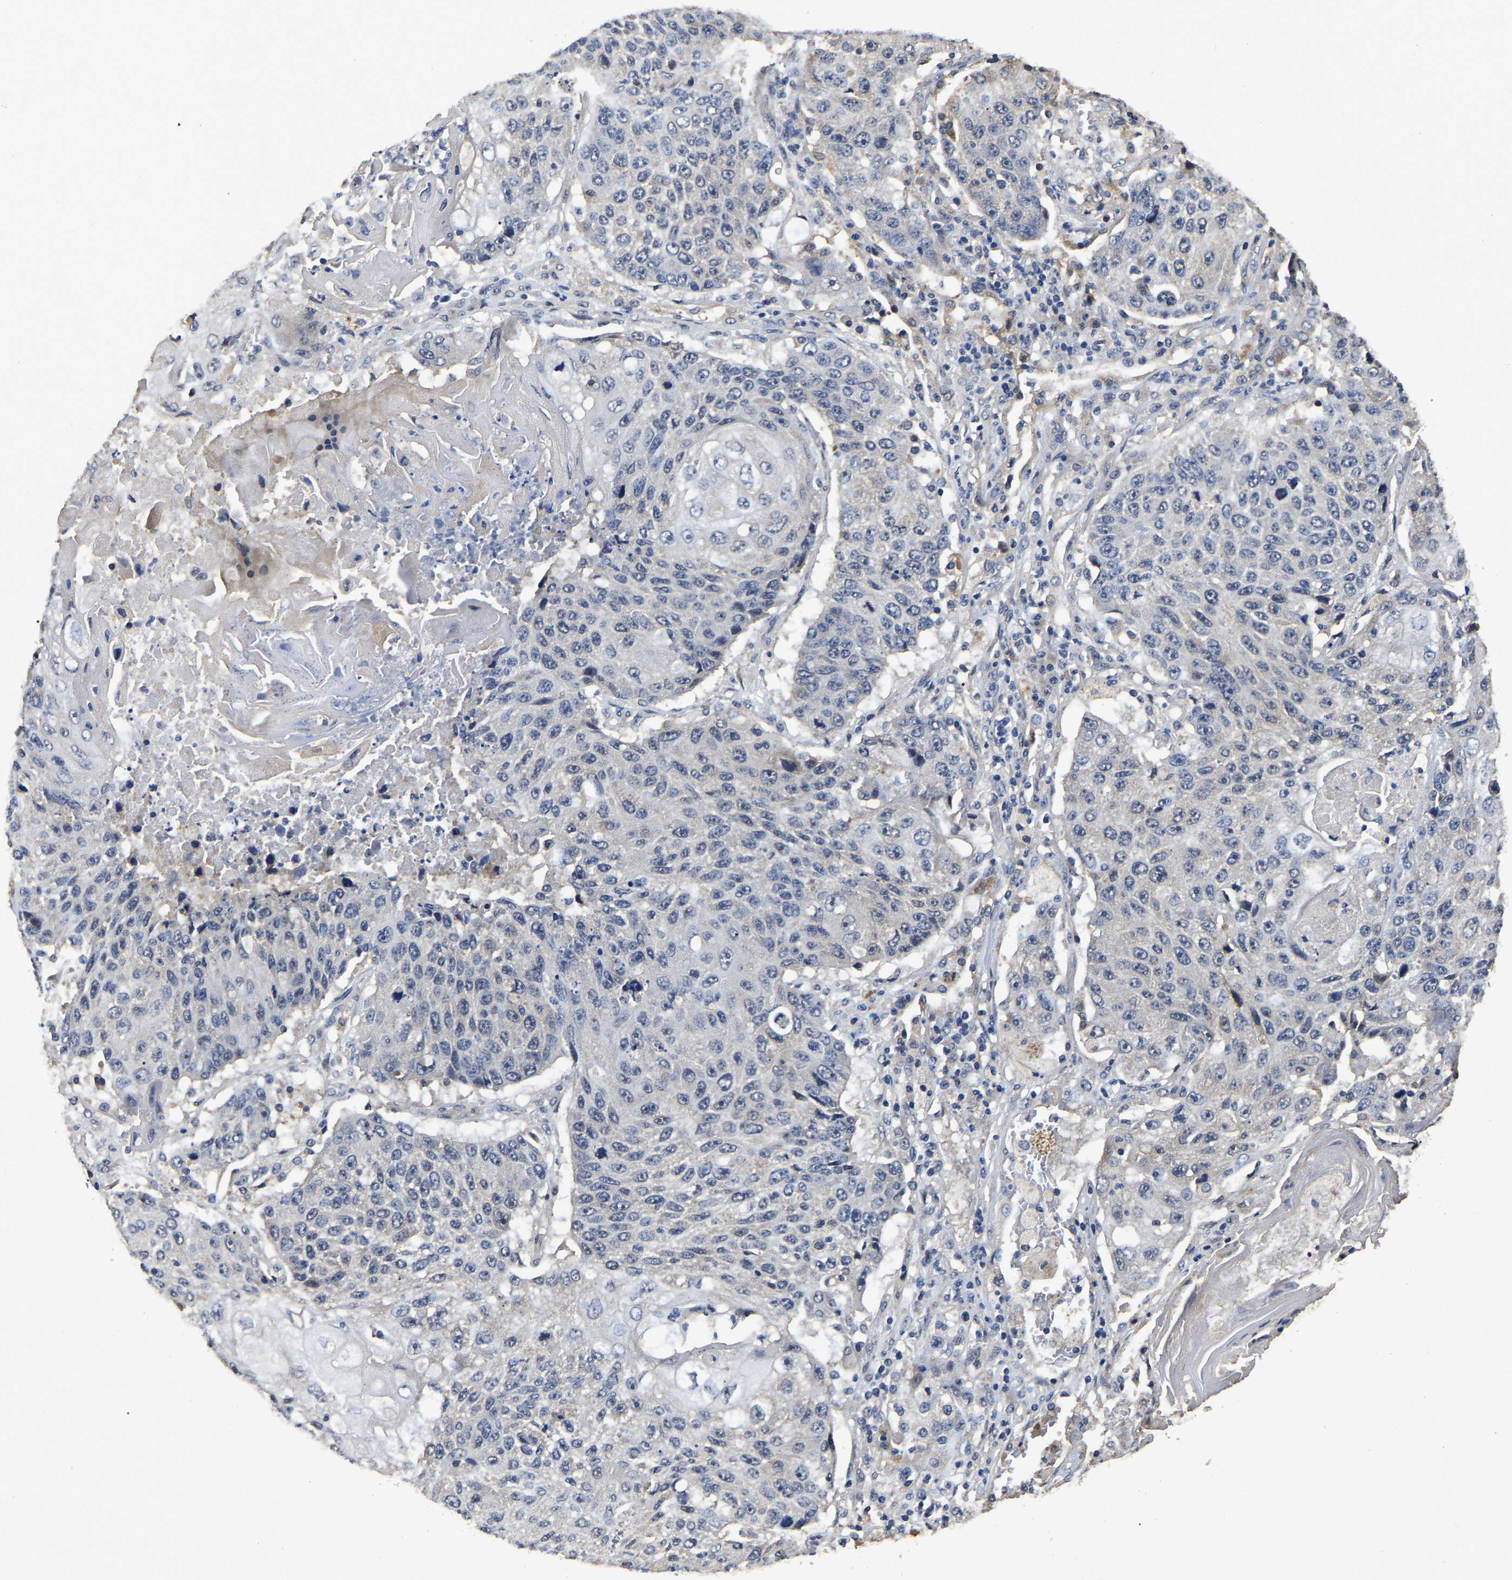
{"staining": {"intensity": "negative", "quantity": "none", "location": "none"}, "tissue": "lung cancer", "cell_type": "Tumor cells", "image_type": "cancer", "snomed": [{"axis": "morphology", "description": "Squamous cell carcinoma, NOS"}, {"axis": "topography", "description": "Lung"}], "caption": "IHC image of neoplastic tissue: human lung squamous cell carcinoma stained with DAB (3,3'-diaminobenzidine) reveals no significant protein positivity in tumor cells. (DAB (3,3'-diaminobenzidine) IHC with hematoxylin counter stain).", "gene": "STK32C", "patient": {"sex": "male", "age": 61}}